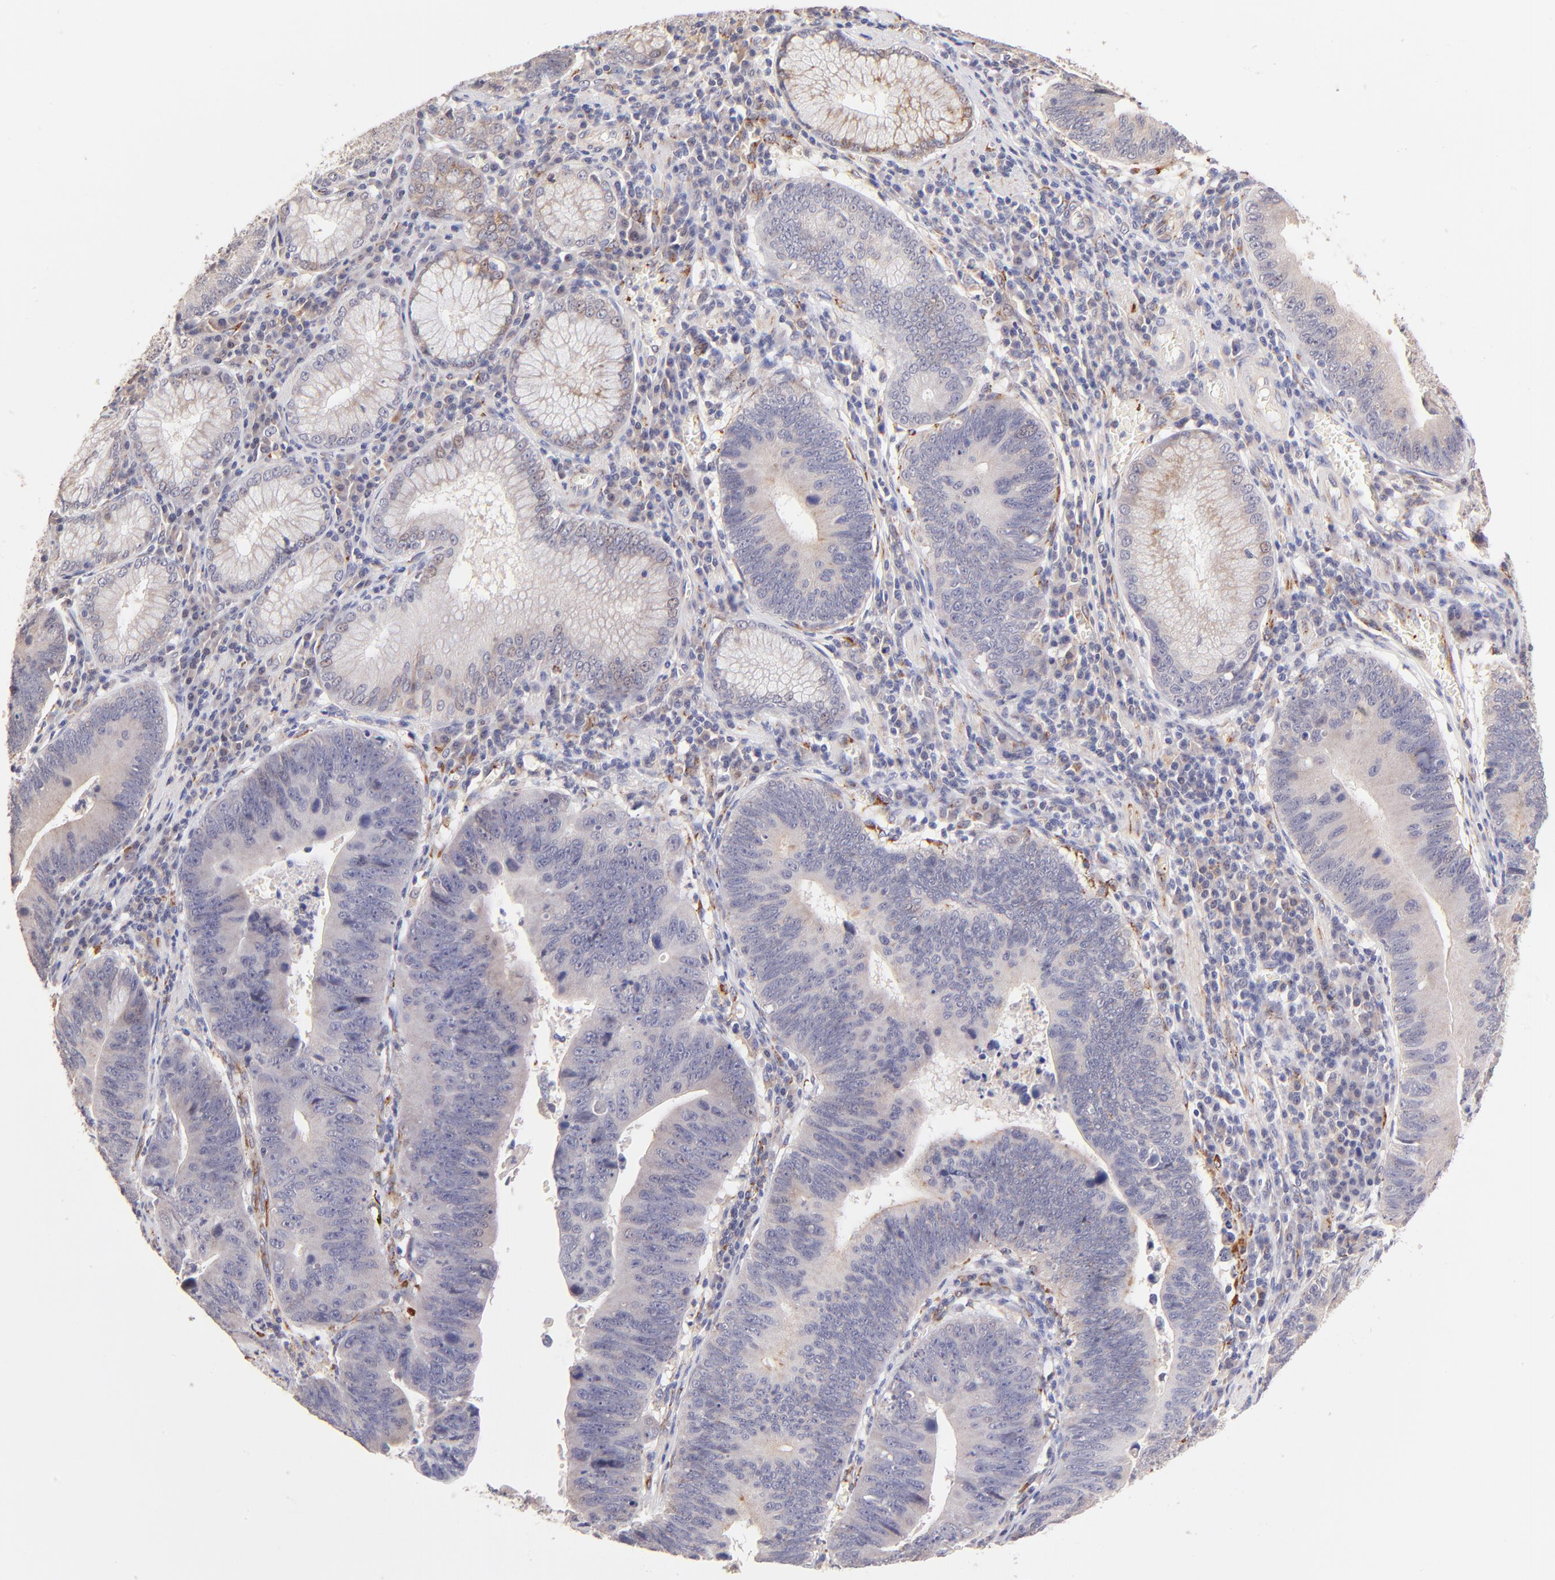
{"staining": {"intensity": "moderate", "quantity": "25%-75%", "location": "cytoplasmic/membranous"}, "tissue": "stomach cancer", "cell_type": "Tumor cells", "image_type": "cancer", "snomed": [{"axis": "morphology", "description": "Adenocarcinoma, NOS"}, {"axis": "topography", "description": "Stomach"}], "caption": "An immunohistochemistry image of neoplastic tissue is shown. Protein staining in brown highlights moderate cytoplasmic/membranous positivity in stomach cancer (adenocarcinoma) within tumor cells. The staining is performed using DAB brown chromogen to label protein expression. The nuclei are counter-stained blue using hematoxylin.", "gene": "SPARC", "patient": {"sex": "male", "age": 59}}